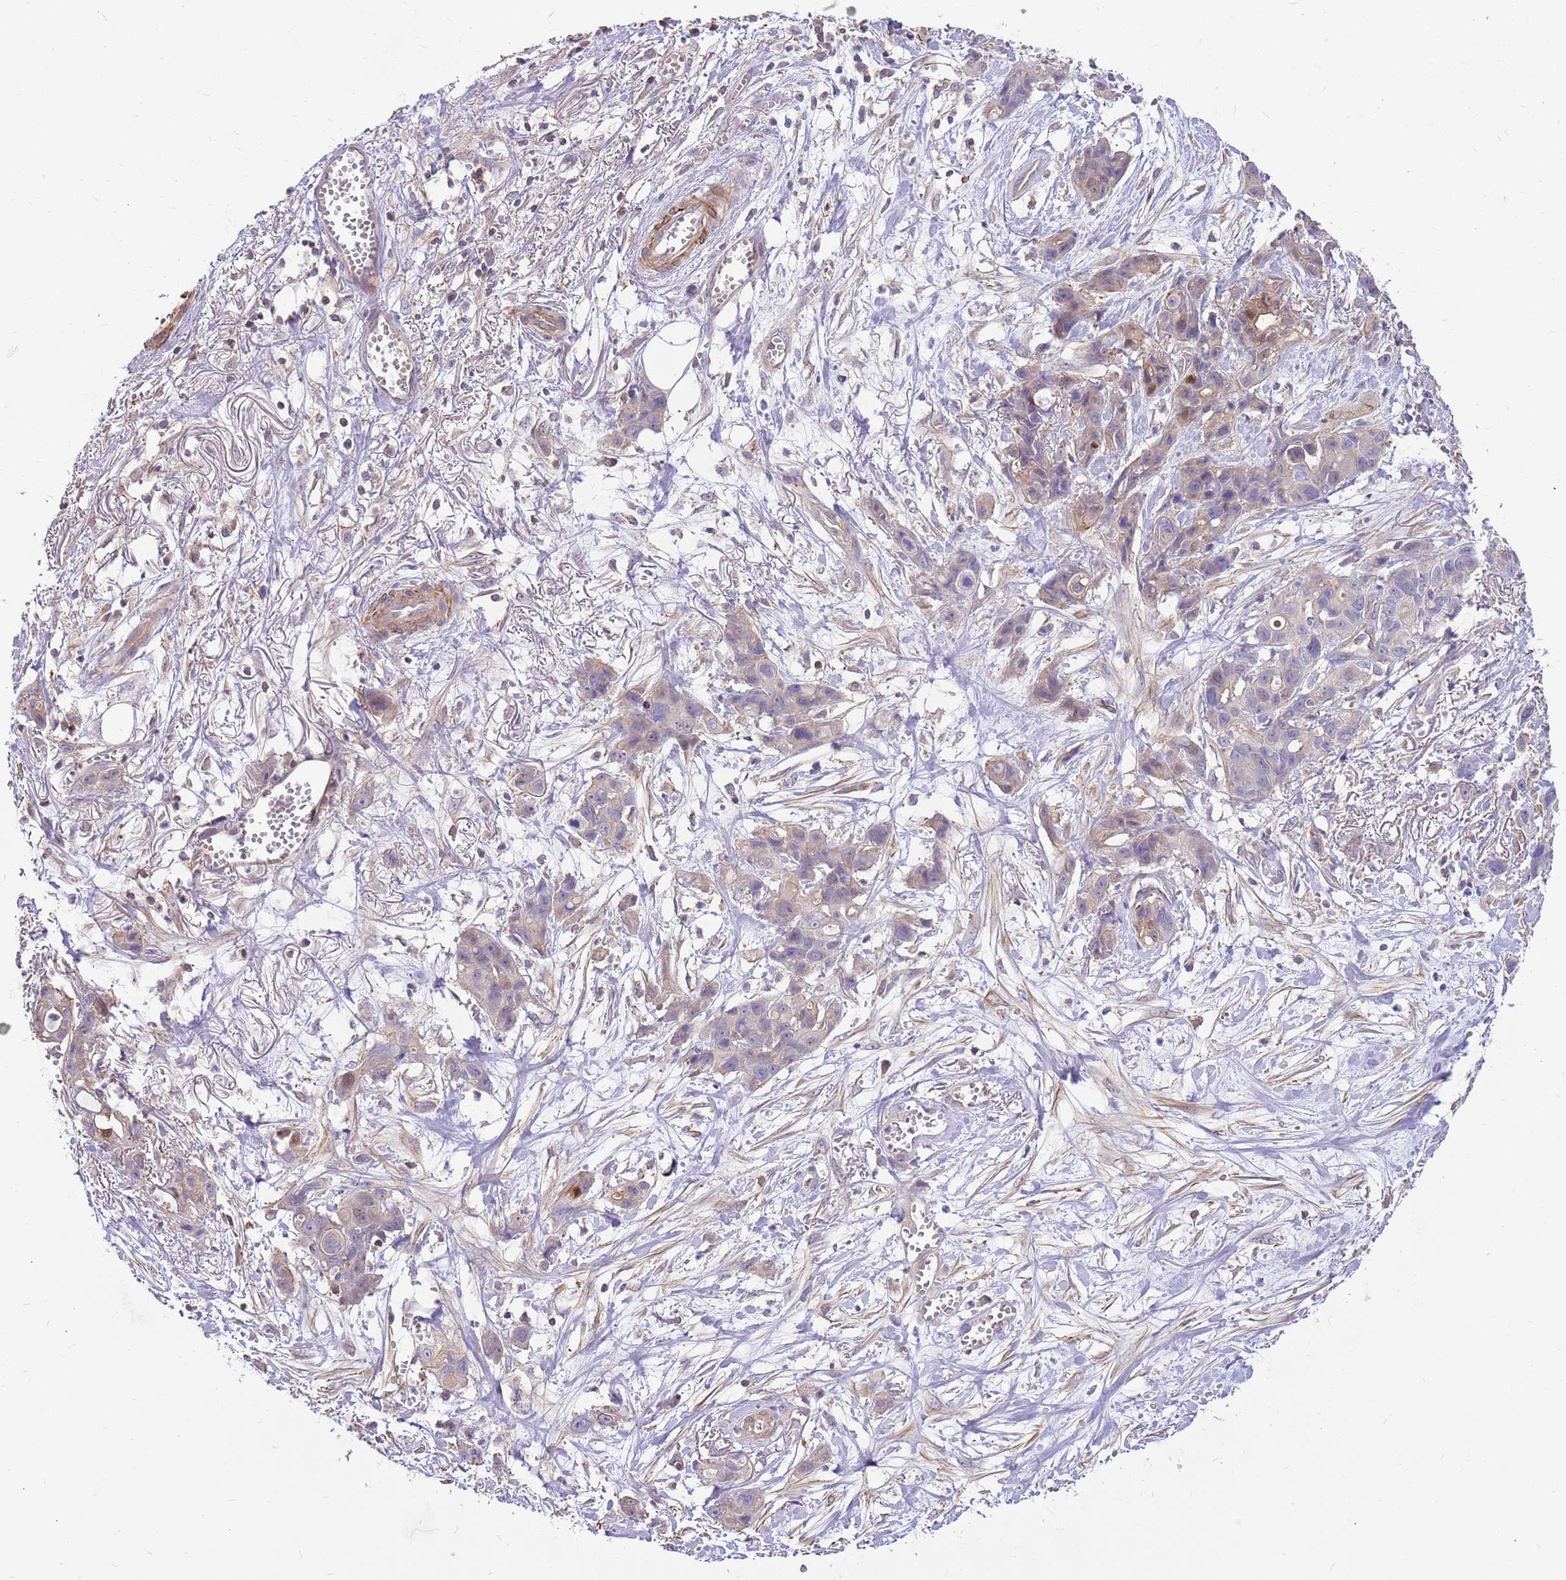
{"staining": {"intensity": "weak", "quantity": "<25%", "location": "cytoplasmic/membranous"}, "tissue": "ovarian cancer", "cell_type": "Tumor cells", "image_type": "cancer", "snomed": [{"axis": "morphology", "description": "Cystadenocarcinoma, mucinous, NOS"}, {"axis": "topography", "description": "Ovary"}], "caption": "High power microscopy micrograph of an immunohistochemistry histopathology image of ovarian cancer (mucinous cystadenocarcinoma), revealing no significant positivity in tumor cells.", "gene": "MVD", "patient": {"sex": "female", "age": 70}}